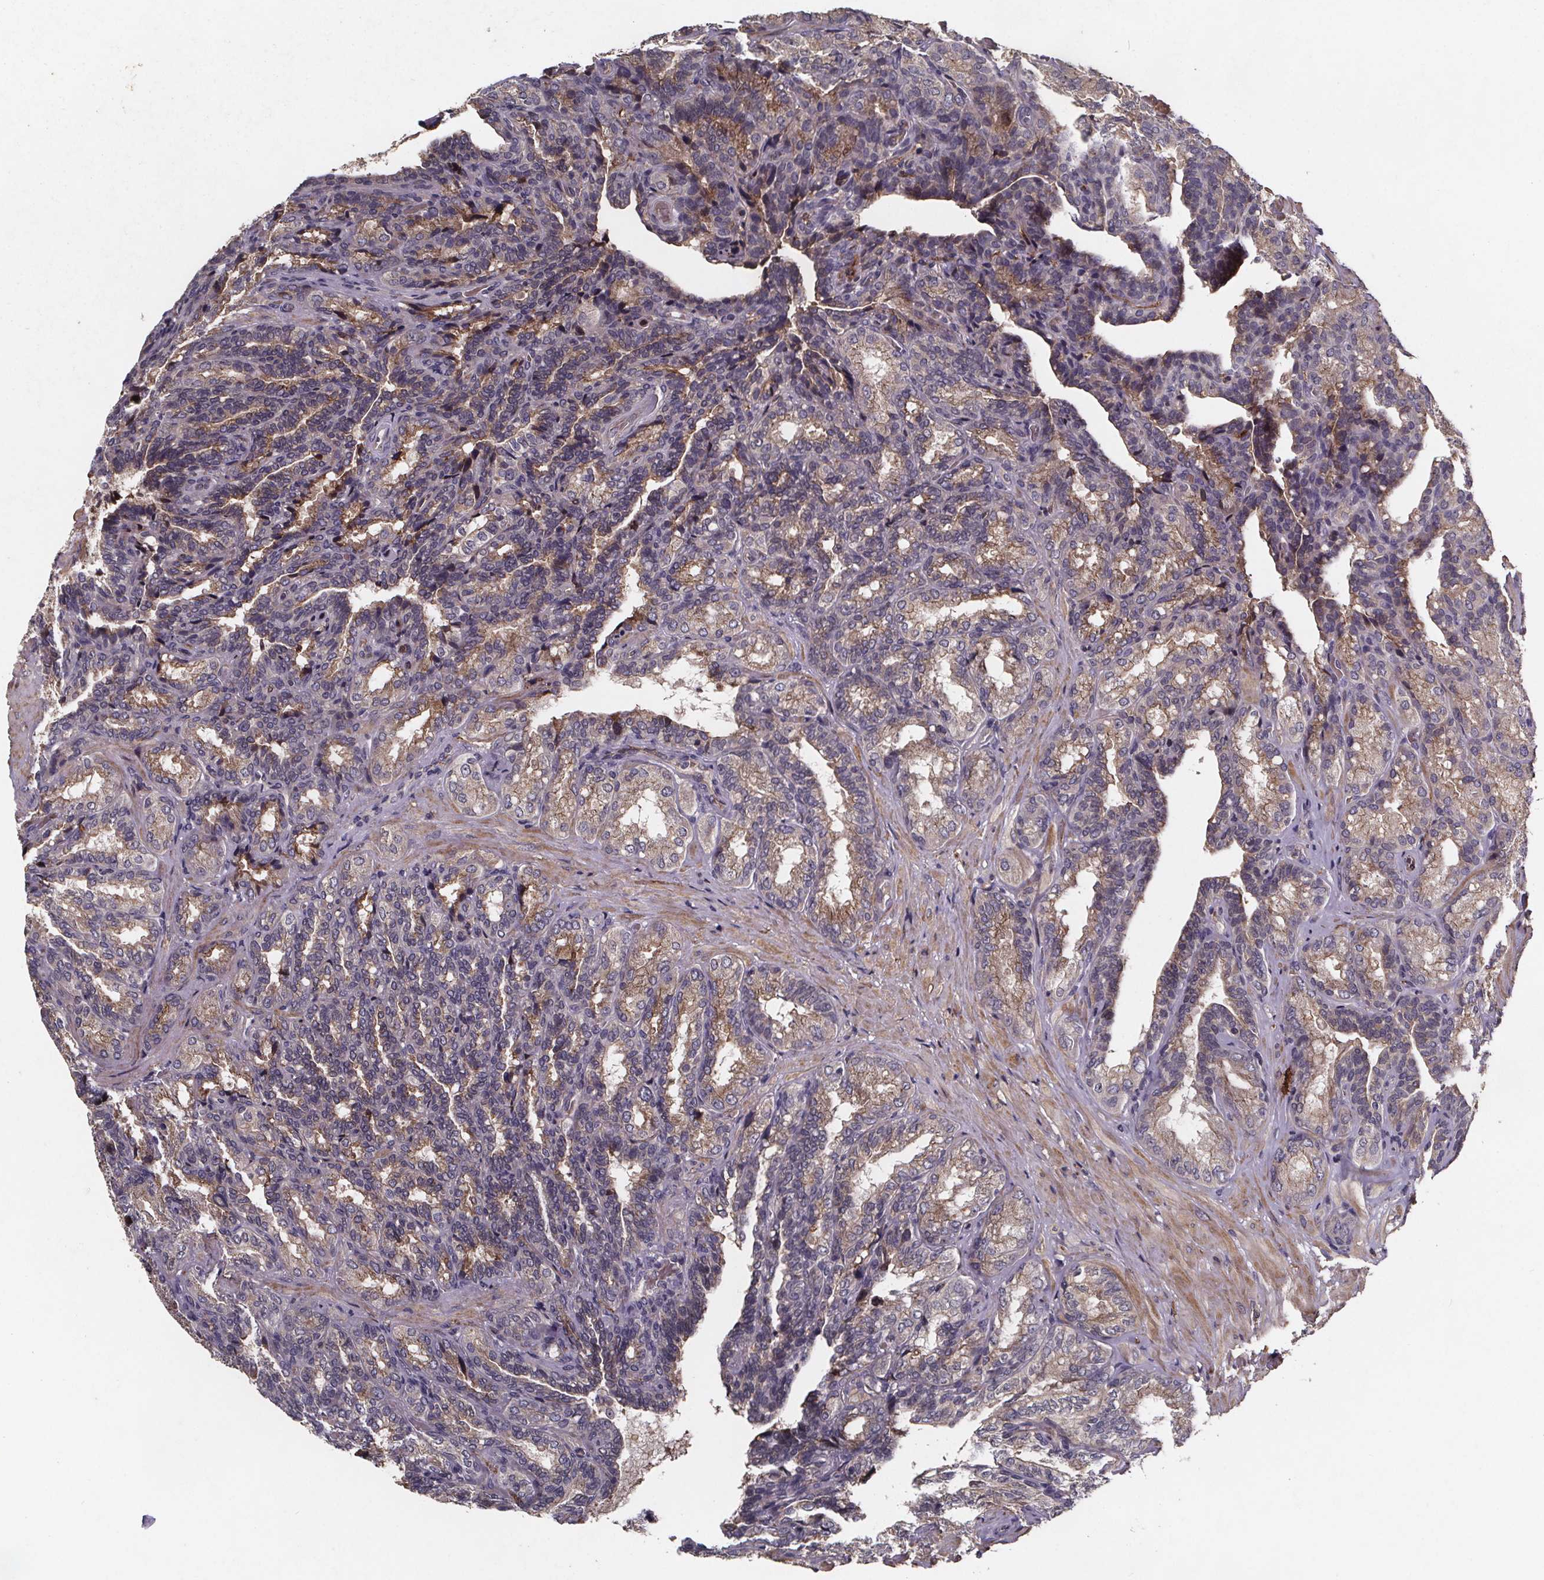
{"staining": {"intensity": "weak", "quantity": "25%-75%", "location": "cytoplasmic/membranous"}, "tissue": "seminal vesicle", "cell_type": "Glandular cells", "image_type": "normal", "snomed": [{"axis": "morphology", "description": "Normal tissue, NOS"}, {"axis": "topography", "description": "Seminal veicle"}], "caption": "Protein staining by IHC exhibits weak cytoplasmic/membranous staining in about 25%-75% of glandular cells in benign seminal vesicle. Using DAB (brown) and hematoxylin (blue) stains, captured at high magnification using brightfield microscopy.", "gene": "FASTKD3", "patient": {"sex": "male", "age": 68}}